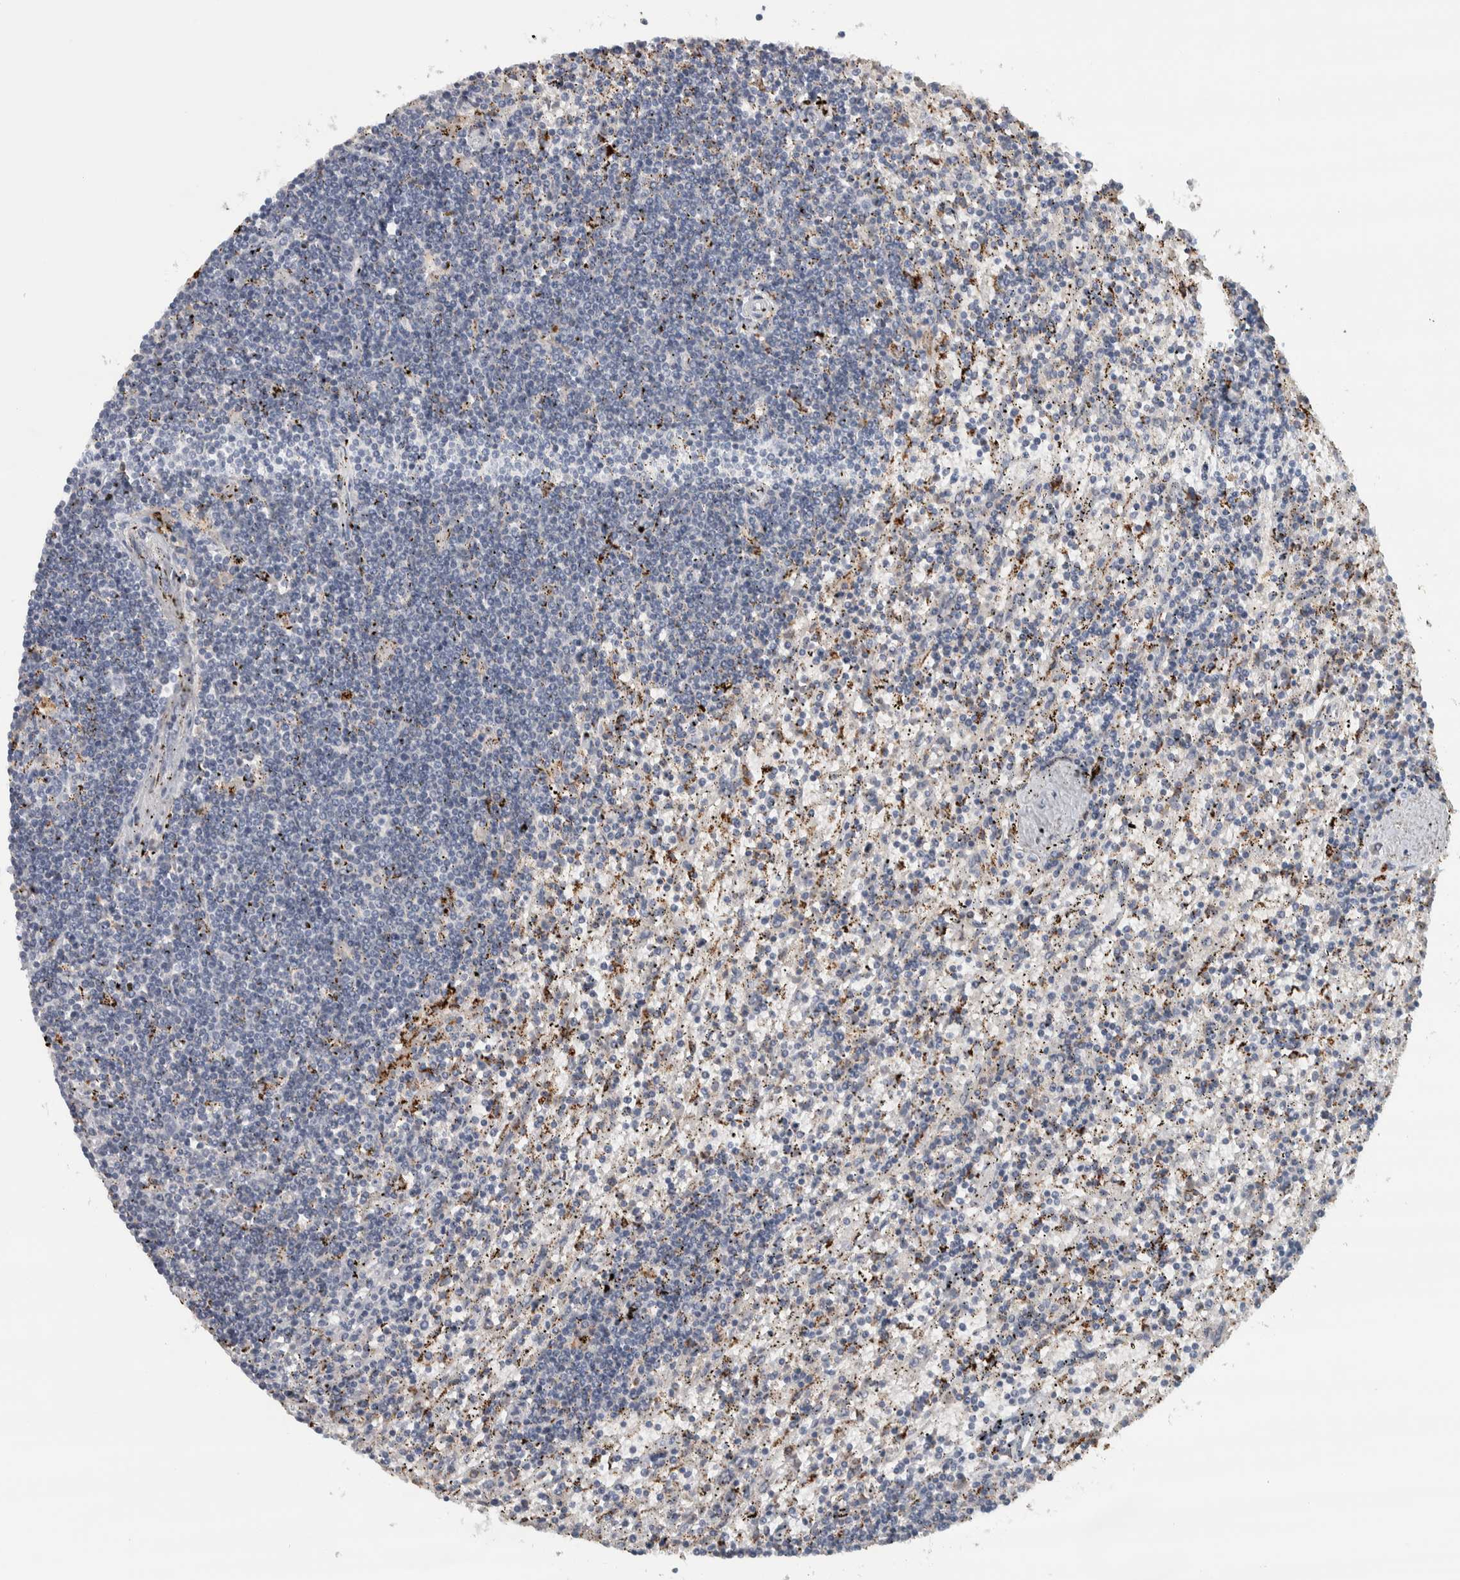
{"staining": {"intensity": "negative", "quantity": "none", "location": "none"}, "tissue": "lymphoma", "cell_type": "Tumor cells", "image_type": "cancer", "snomed": [{"axis": "morphology", "description": "Malignant lymphoma, non-Hodgkin's type, Low grade"}, {"axis": "topography", "description": "Spleen"}], "caption": "High magnification brightfield microscopy of malignant lymphoma, non-Hodgkin's type (low-grade) stained with DAB (3,3'-diaminobenzidine) (brown) and counterstained with hematoxylin (blue): tumor cells show no significant positivity. Nuclei are stained in blue.", "gene": "FAM78A", "patient": {"sex": "male", "age": 76}}